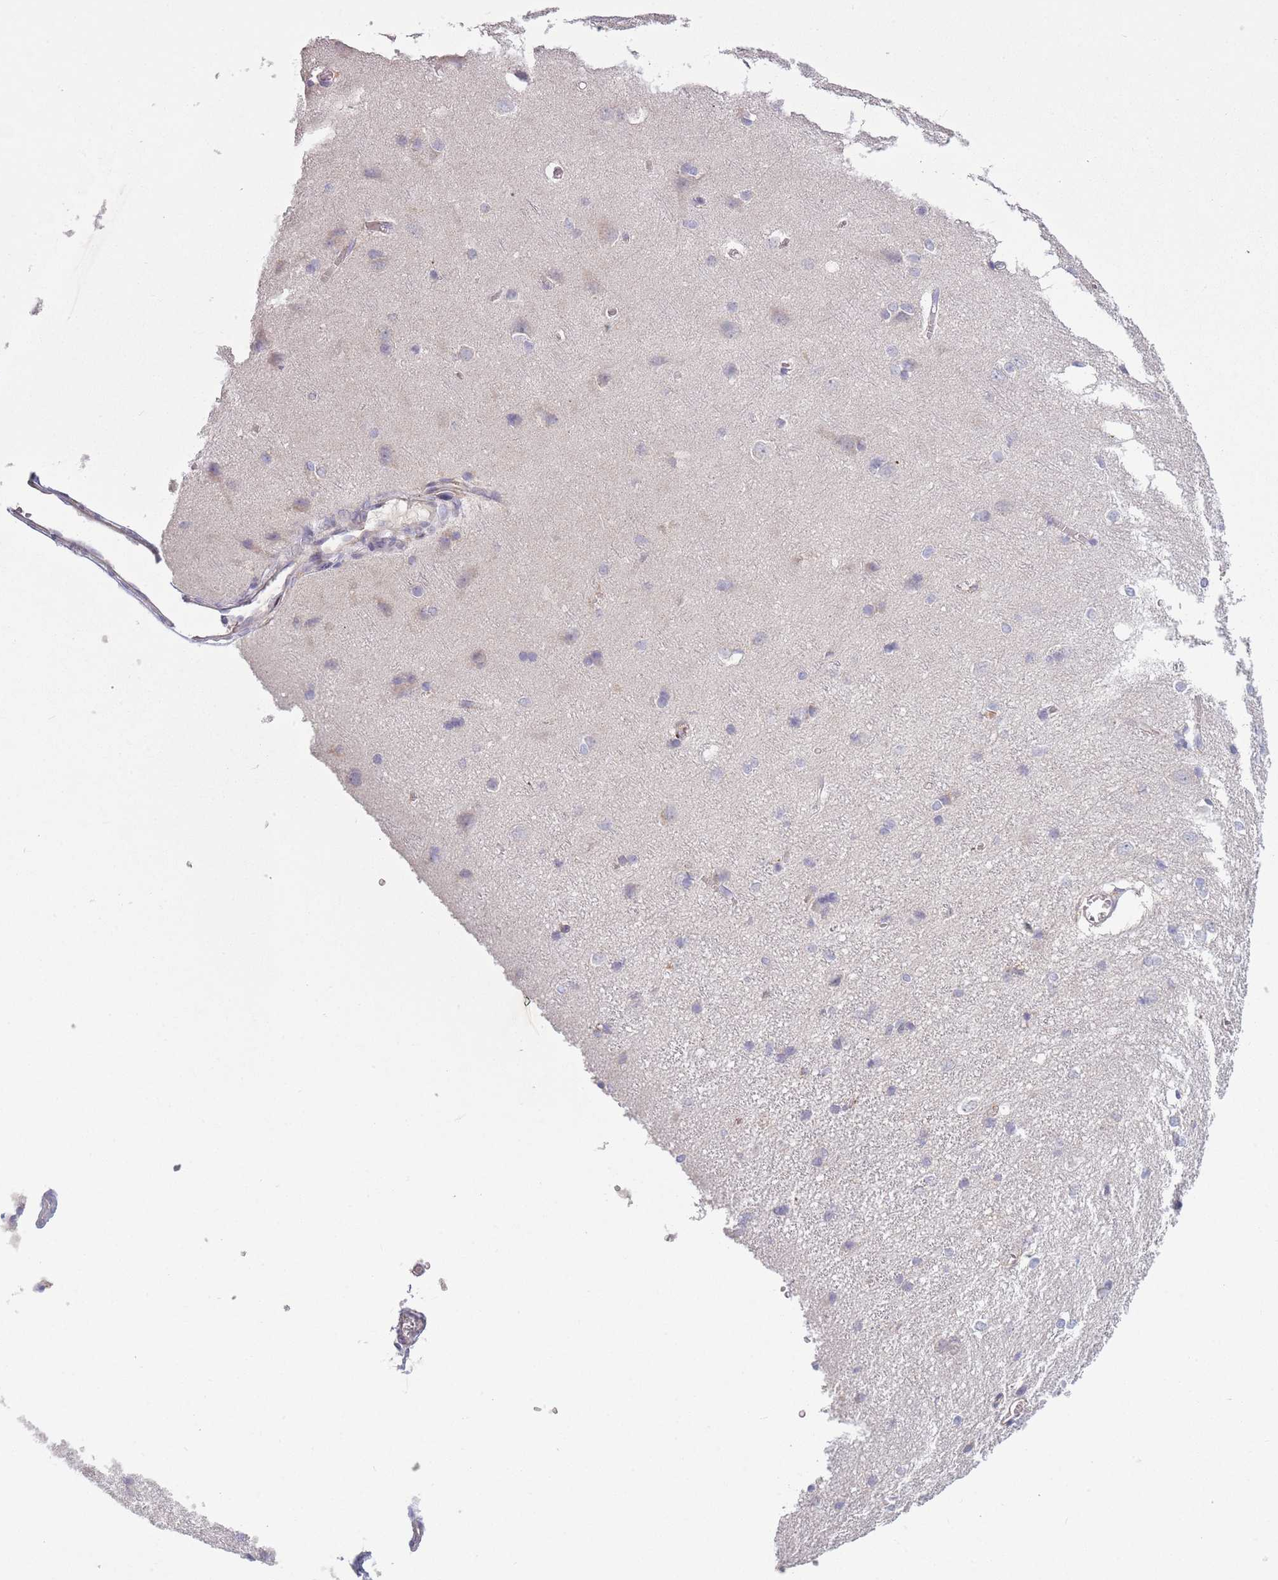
{"staining": {"intensity": "negative", "quantity": "none", "location": "none"}, "tissue": "cerebral cortex", "cell_type": "Endothelial cells", "image_type": "normal", "snomed": [{"axis": "morphology", "description": "Normal tissue, NOS"}, {"axis": "topography", "description": "Cerebral cortex"}], "caption": "Histopathology image shows no protein positivity in endothelial cells of unremarkable cerebral cortex.", "gene": "TRIM61", "patient": {"sex": "male", "age": 37}}